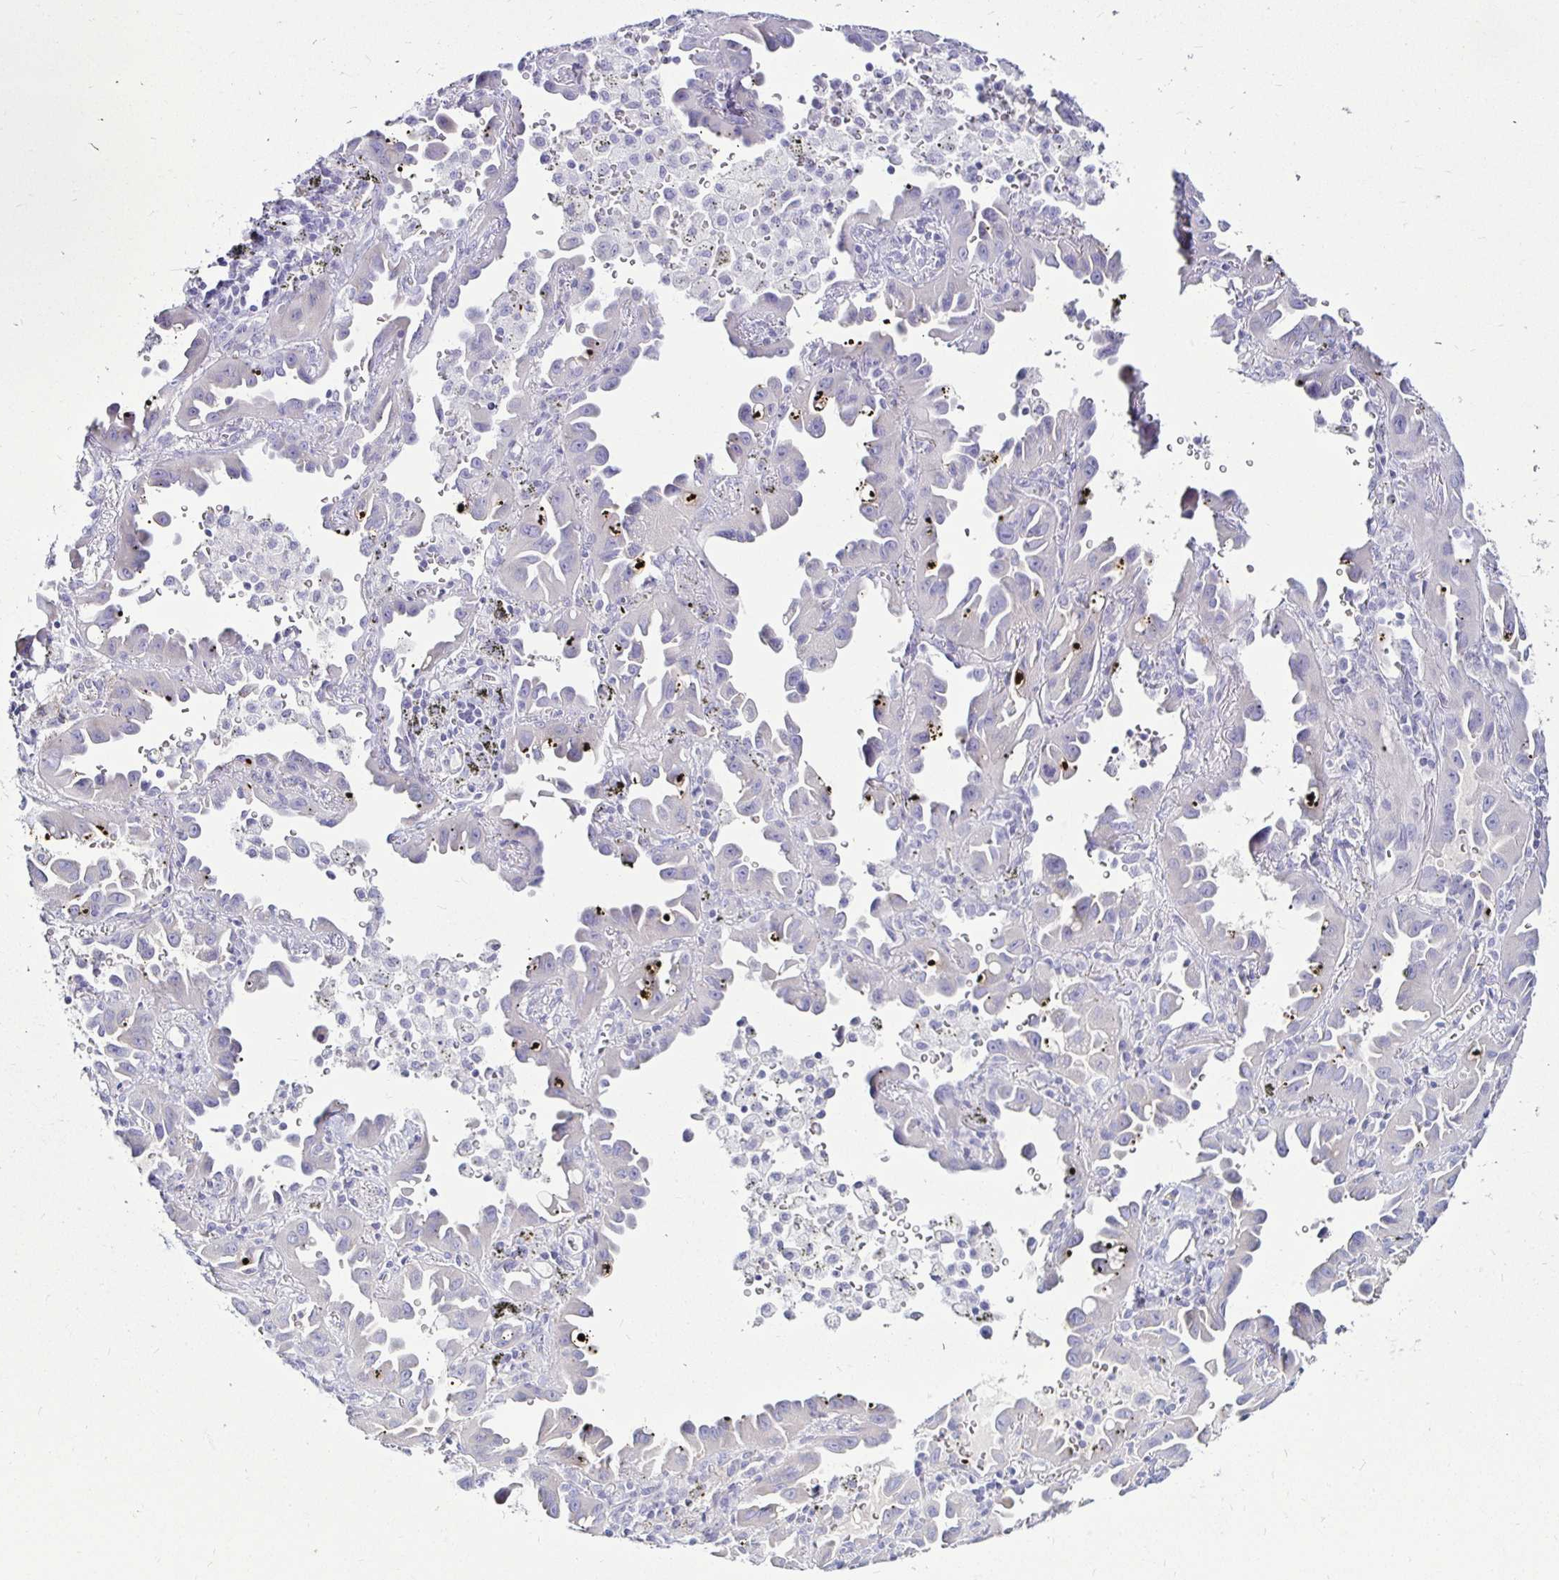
{"staining": {"intensity": "negative", "quantity": "none", "location": "none"}, "tissue": "lung cancer", "cell_type": "Tumor cells", "image_type": "cancer", "snomed": [{"axis": "morphology", "description": "Adenocarcinoma, NOS"}, {"axis": "topography", "description": "Lung"}], "caption": "Immunohistochemical staining of human lung cancer reveals no significant positivity in tumor cells.", "gene": "TIMP1", "patient": {"sex": "male", "age": 68}}